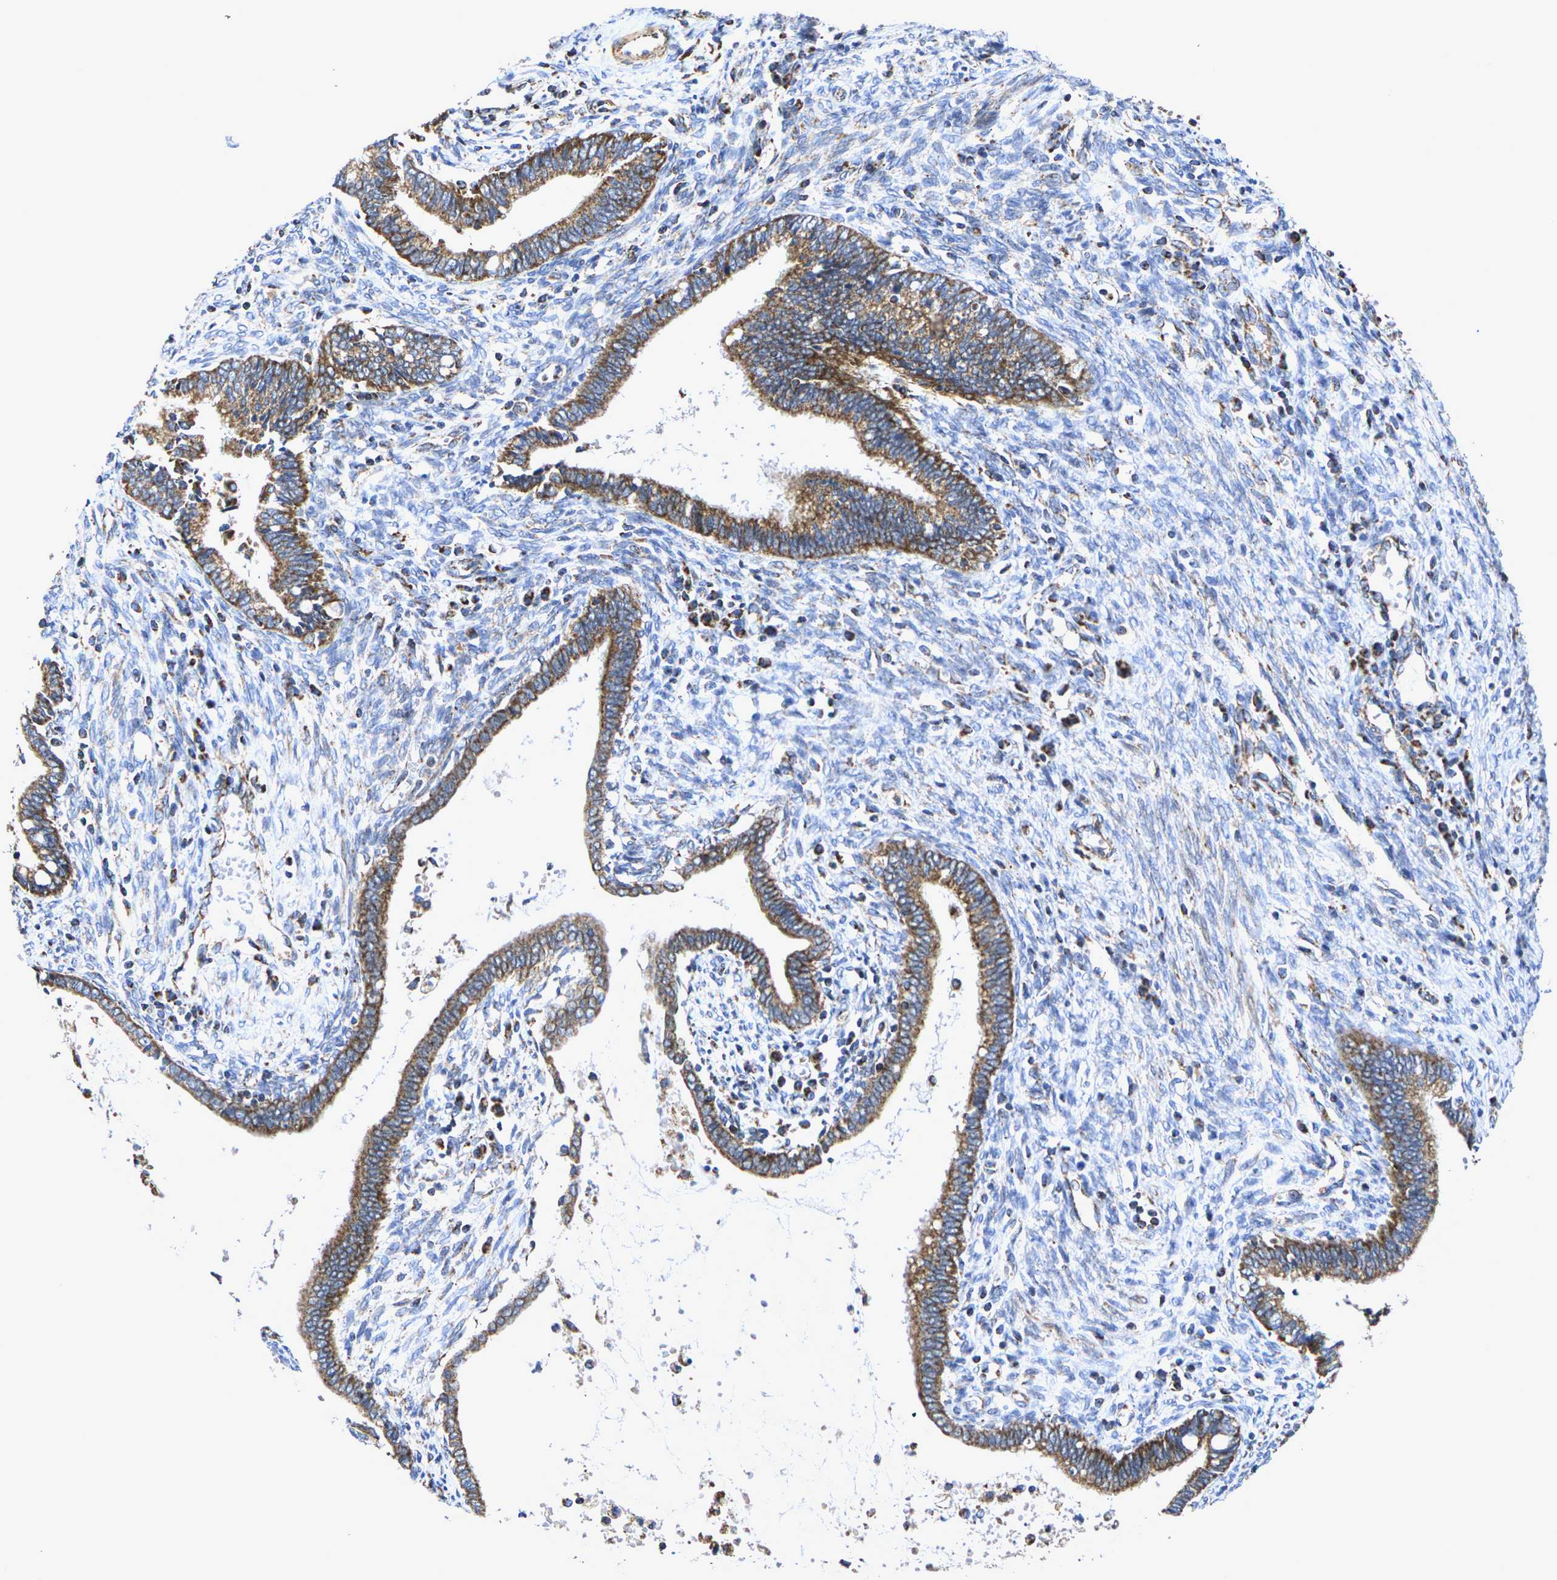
{"staining": {"intensity": "strong", "quantity": ">75%", "location": "cytoplasmic/membranous"}, "tissue": "cervical cancer", "cell_type": "Tumor cells", "image_type": "cancer", "snomed": [{"axis": "morphology", "description": "Adenocarcinoma, NOS"}, {"axis": "topography", "description": "Cervix"}], "caption": "The photomicrograph displays a brown stain indicating the presence of a protein in the cytoplasmic/membranous of tumor cells in cervical adenocarcinoma.", "gene": "P2RY11", "patient": {"sex": "female", "age": 44}}